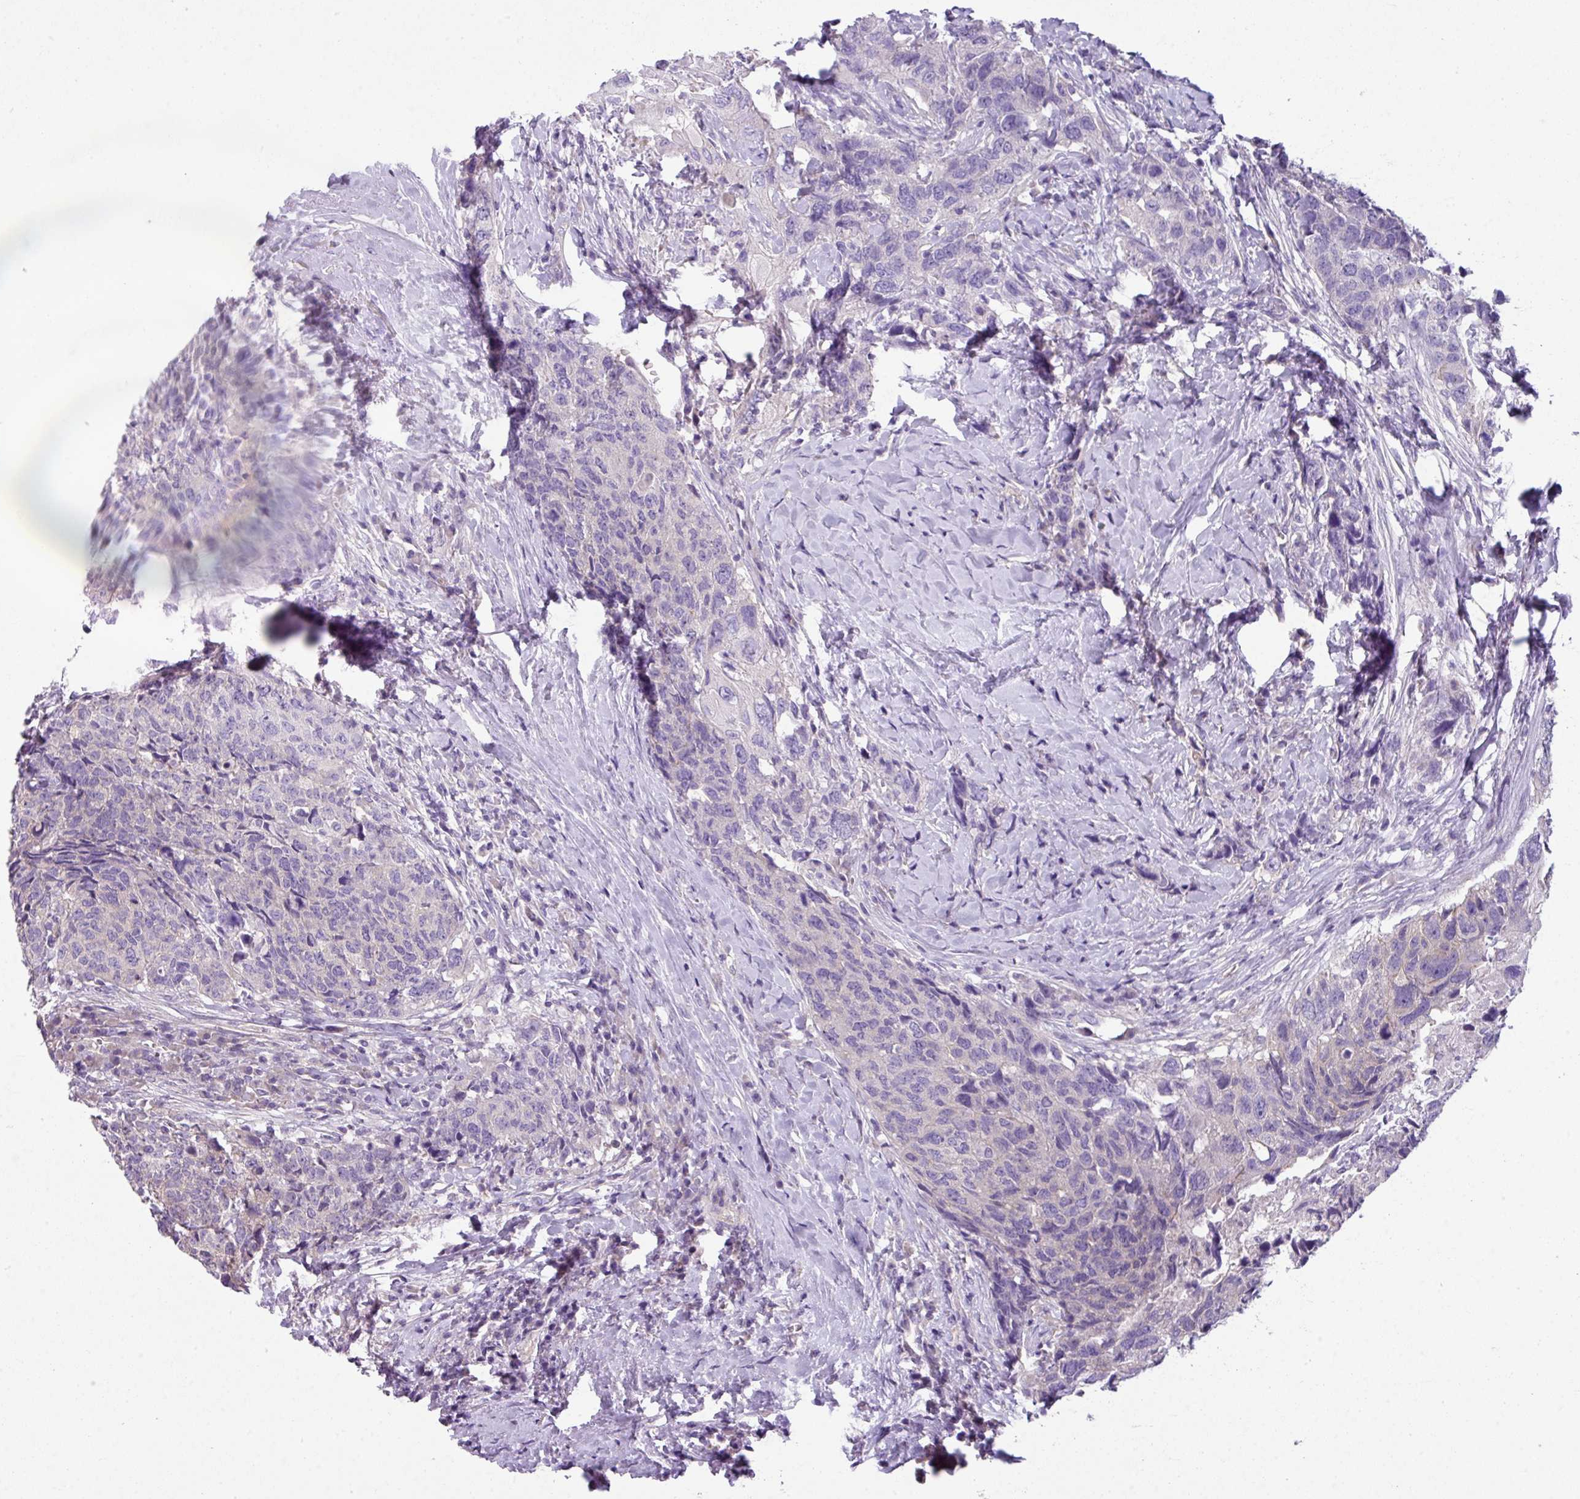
{"staining": {"intensity": "negative", "quantity": "none", "location": "none"}, "tissue": "head and neck cancer", "cell_type": "Tumor cells", "image_type": "cancer", "snomed": [{"axis": "morphology", "description": "Squamous cell carcinoma, NOS"}, {"axis": "topography", "description": "Head-Neck"}], "caption": "A high-resolution image shows IHC staining of head and neck cancer (squamous cell carcinoma), which demonstrates no significant positivity in tumor cells. The staining was performed using DAB (3,3'-diaminobenzidine) to visualize the protein expression in brown, while the nuclei were stained in blue with hematoxylin (Magnification: 20x).", "gene": "PALS2", "patient": {"sex": "male", "age": 66}}